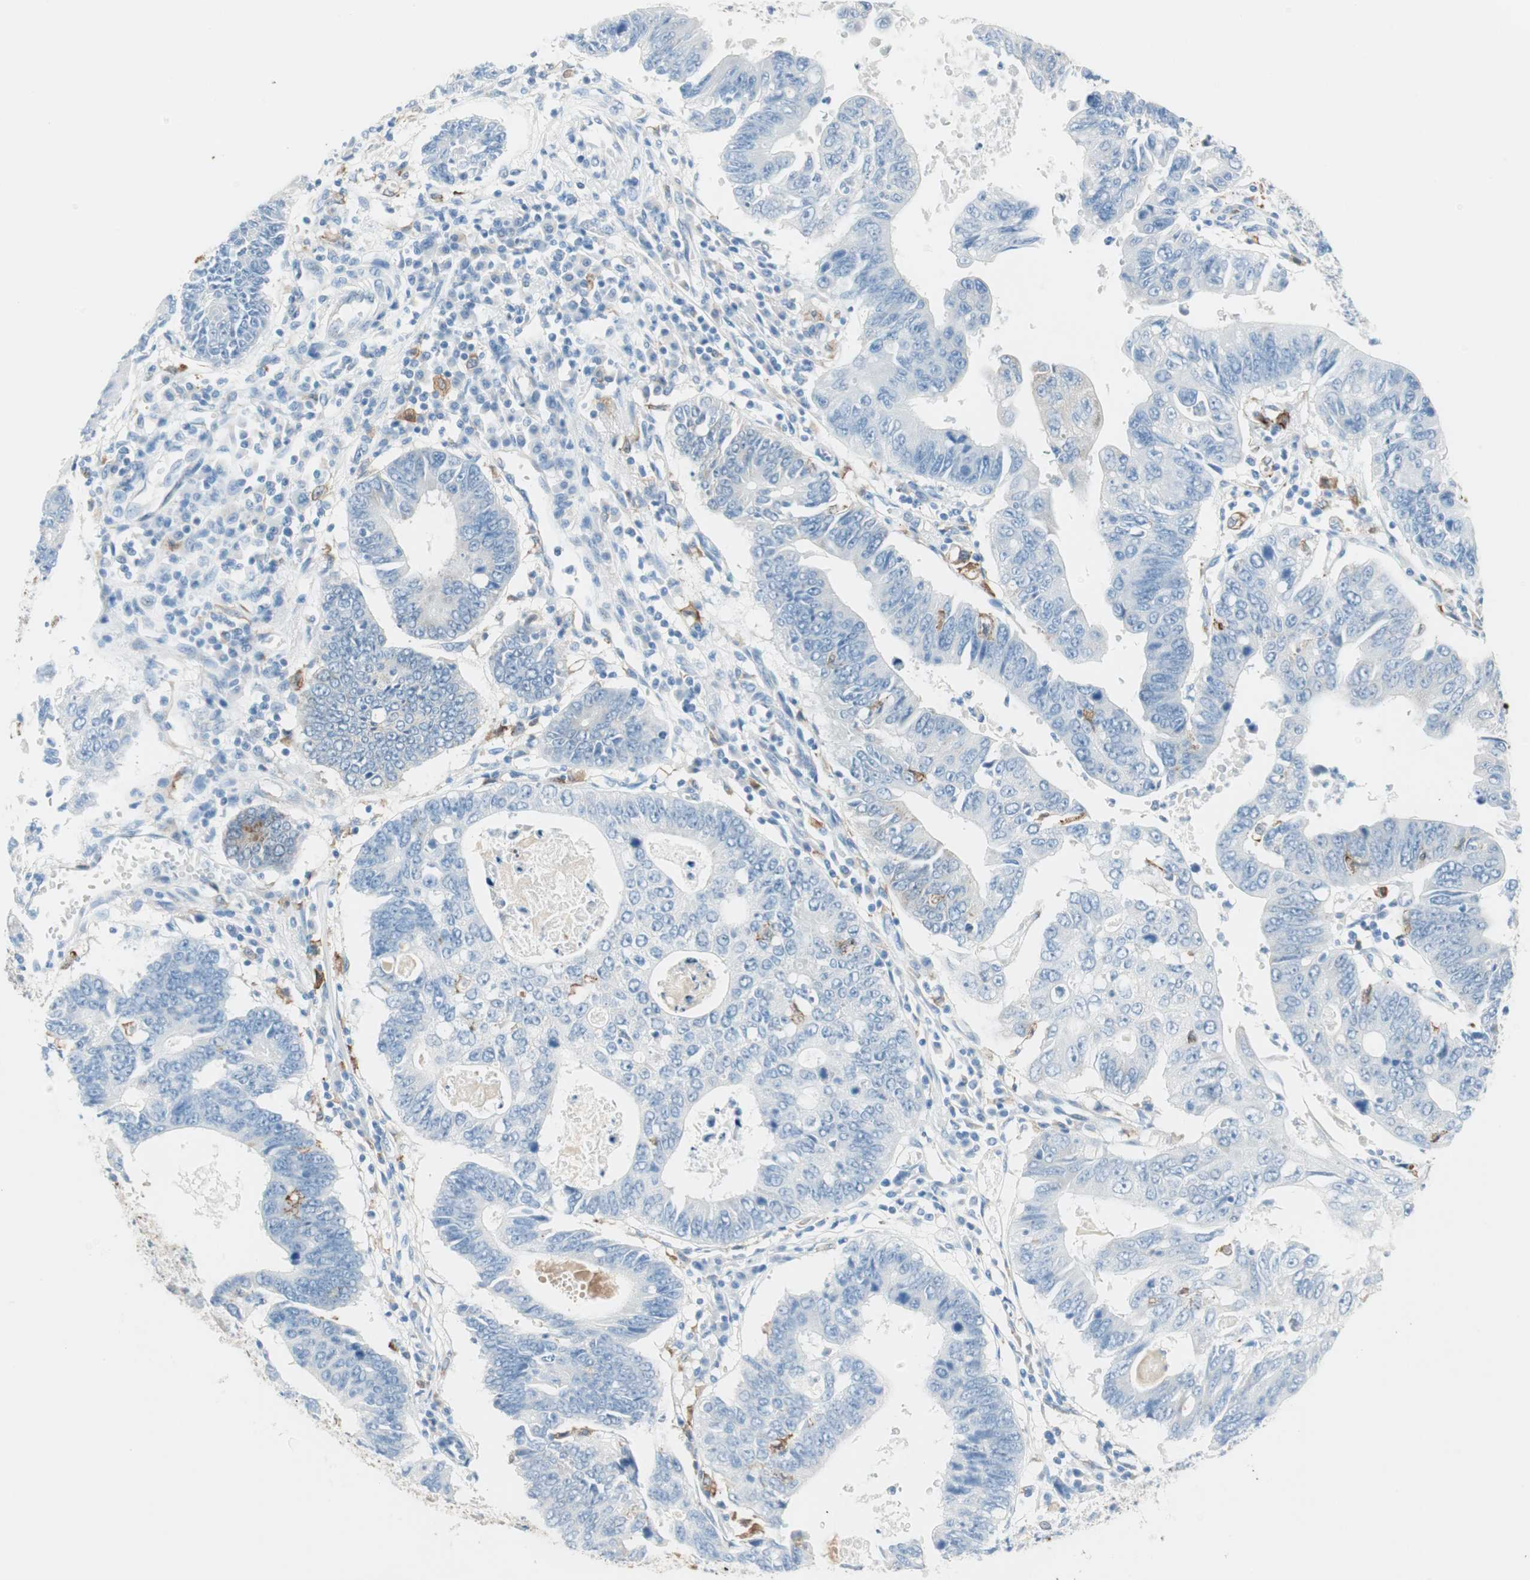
{"staining": {"intensity": "negative", "quantity": "none", "location": "none"}, "tissue": "stomach cancer", "cell_type": "Tumor cells", "image_type": "cancer", "snomed": [{"axis": "morphology", "description": "Adenocarcinoma, NOS"}, {"axis": "topography", "description": "Stomach"}], "caption": "Immunohistochemistry (IHC) micrograph of stomach adenocarcinoma stained for a protein (brown), which demonstrates no expression in tumor cells.", "gene": "GLUL", "patient": {"sex": "male", "age": 59}}